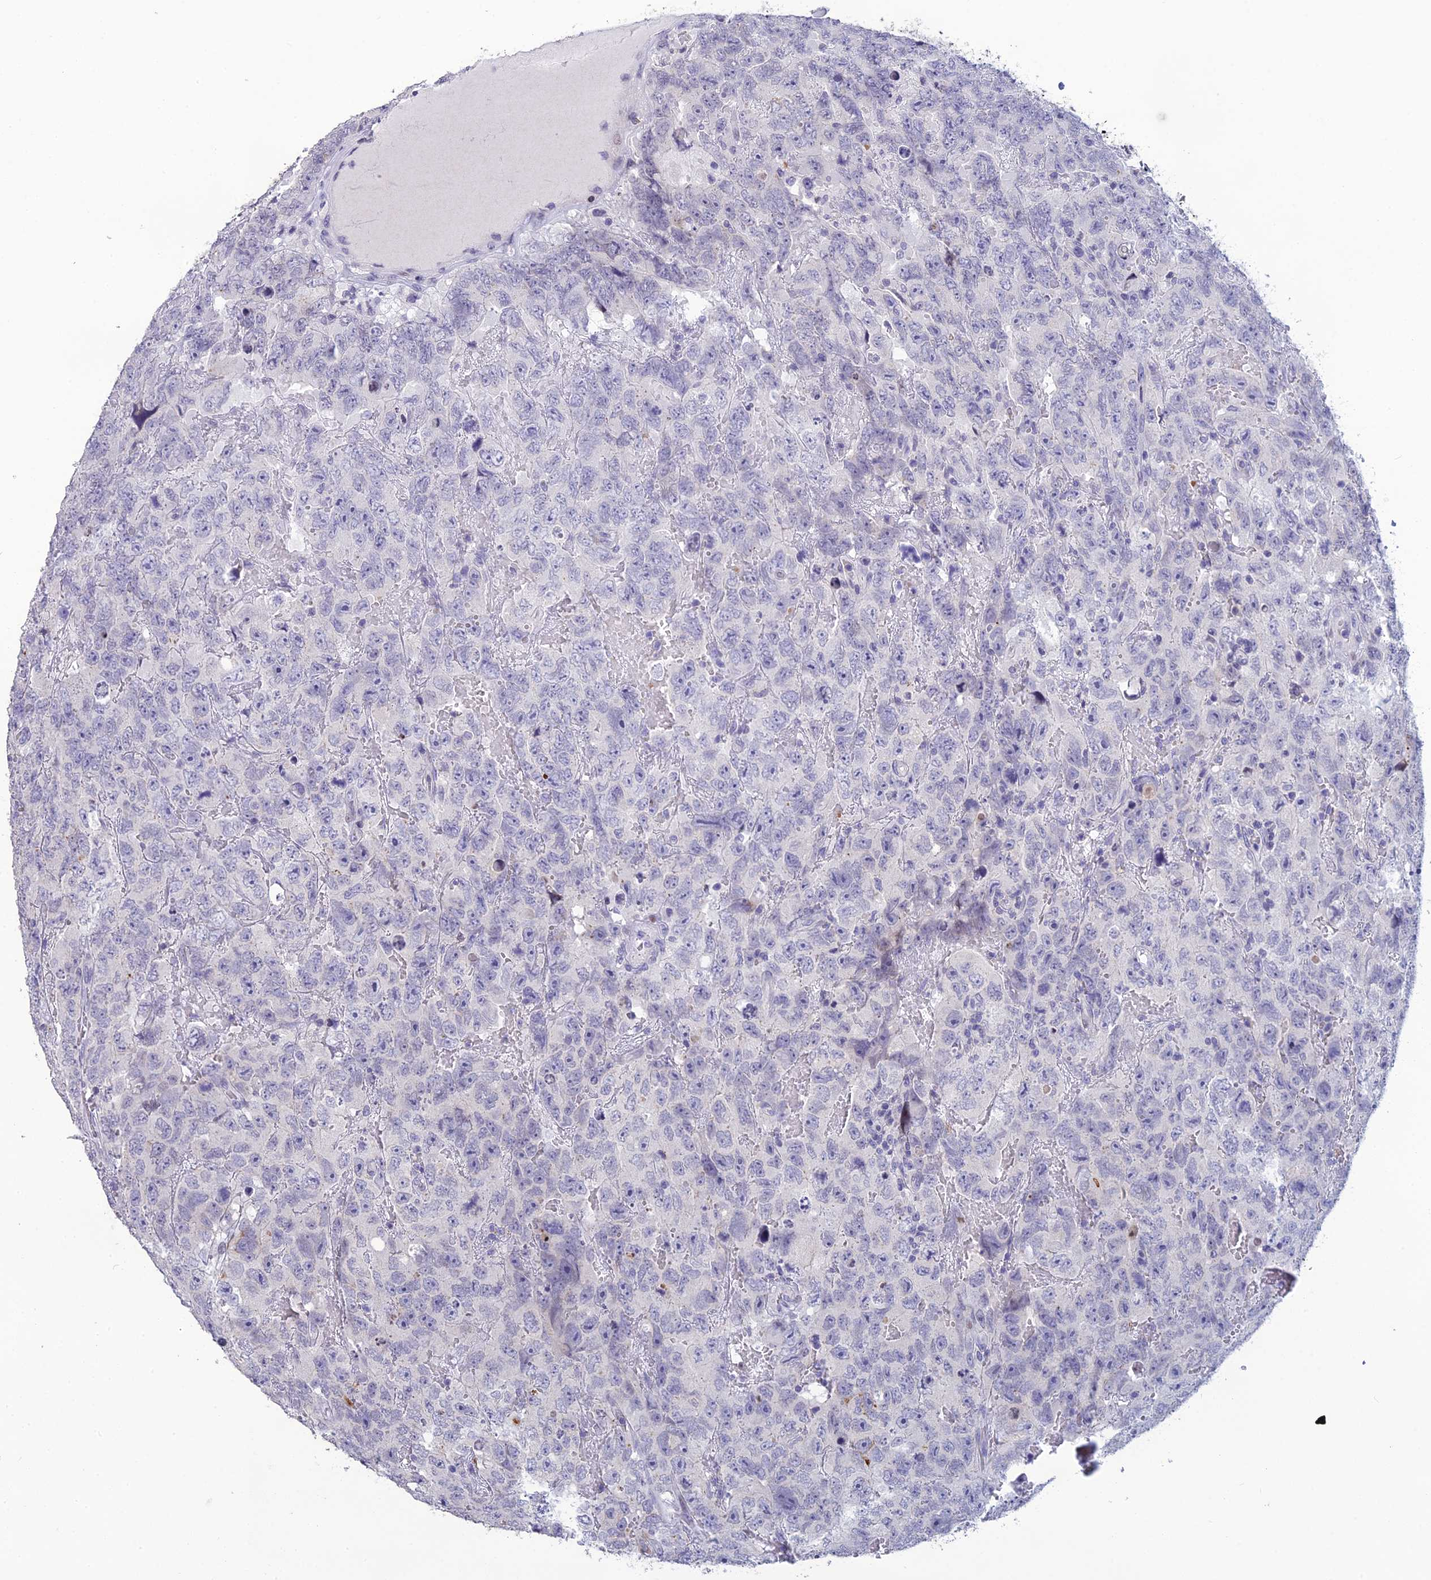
{"staining": {"intensity": "negative", "quantity": "none", "location": "none"}, "tissue": "testis cancer", "cell_type": "Tumor cells", "image_type": "cancer", "snomed": [{"axis": "morphology", "description": "Carcinoma, Embryonal, NOS"}, {"axis": "topography", "description": "Testis"}], "caption": "An image of embryonal carcinoma (testis) stained for a protein displays no brown staining in tumor cells.", "gene": "TMEM134", "patient": {"sex": "male", "age": 45}}